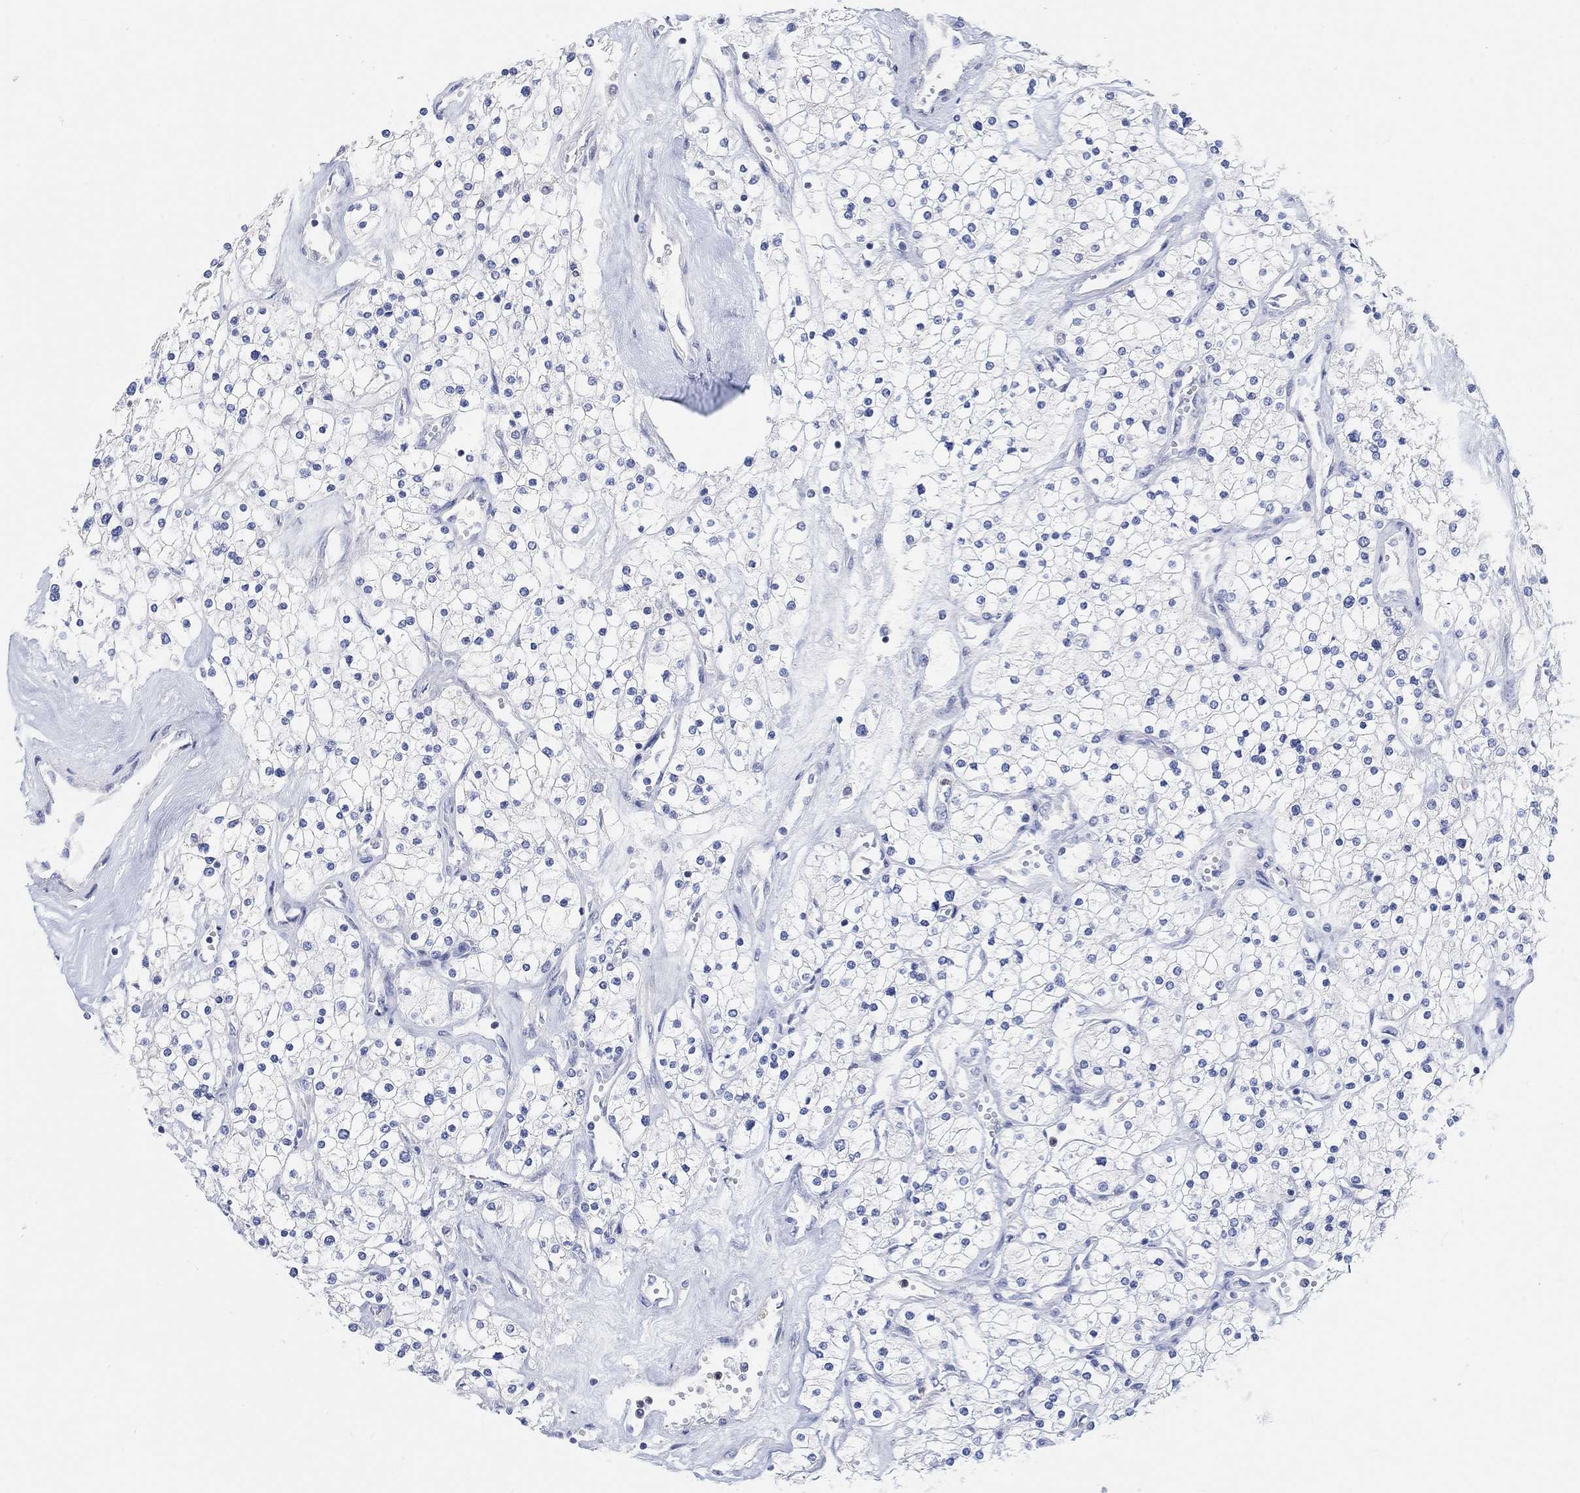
{"staining": {"intensity": "negative", "quantity": "none", "location": "none"}, "tissue": "renal cancer", "cell_type": "Tumor cells", "image_type": "cancer", "snomed": [{"axis": "morphology", "description": "Adenocarcinoma, NOS"}, {"axis": "topography", "description": "Kidney"}], "caption": "IHC photomicrograph of neoplastic tissue: renal cancer (adenocarcinoma) stained with DAB (3,3'-diaminobenzidine) exhibits no significant protein expression in tumor cells.", "gene": "NLRP14", "patient": {"sex": "male", "age": 80}}